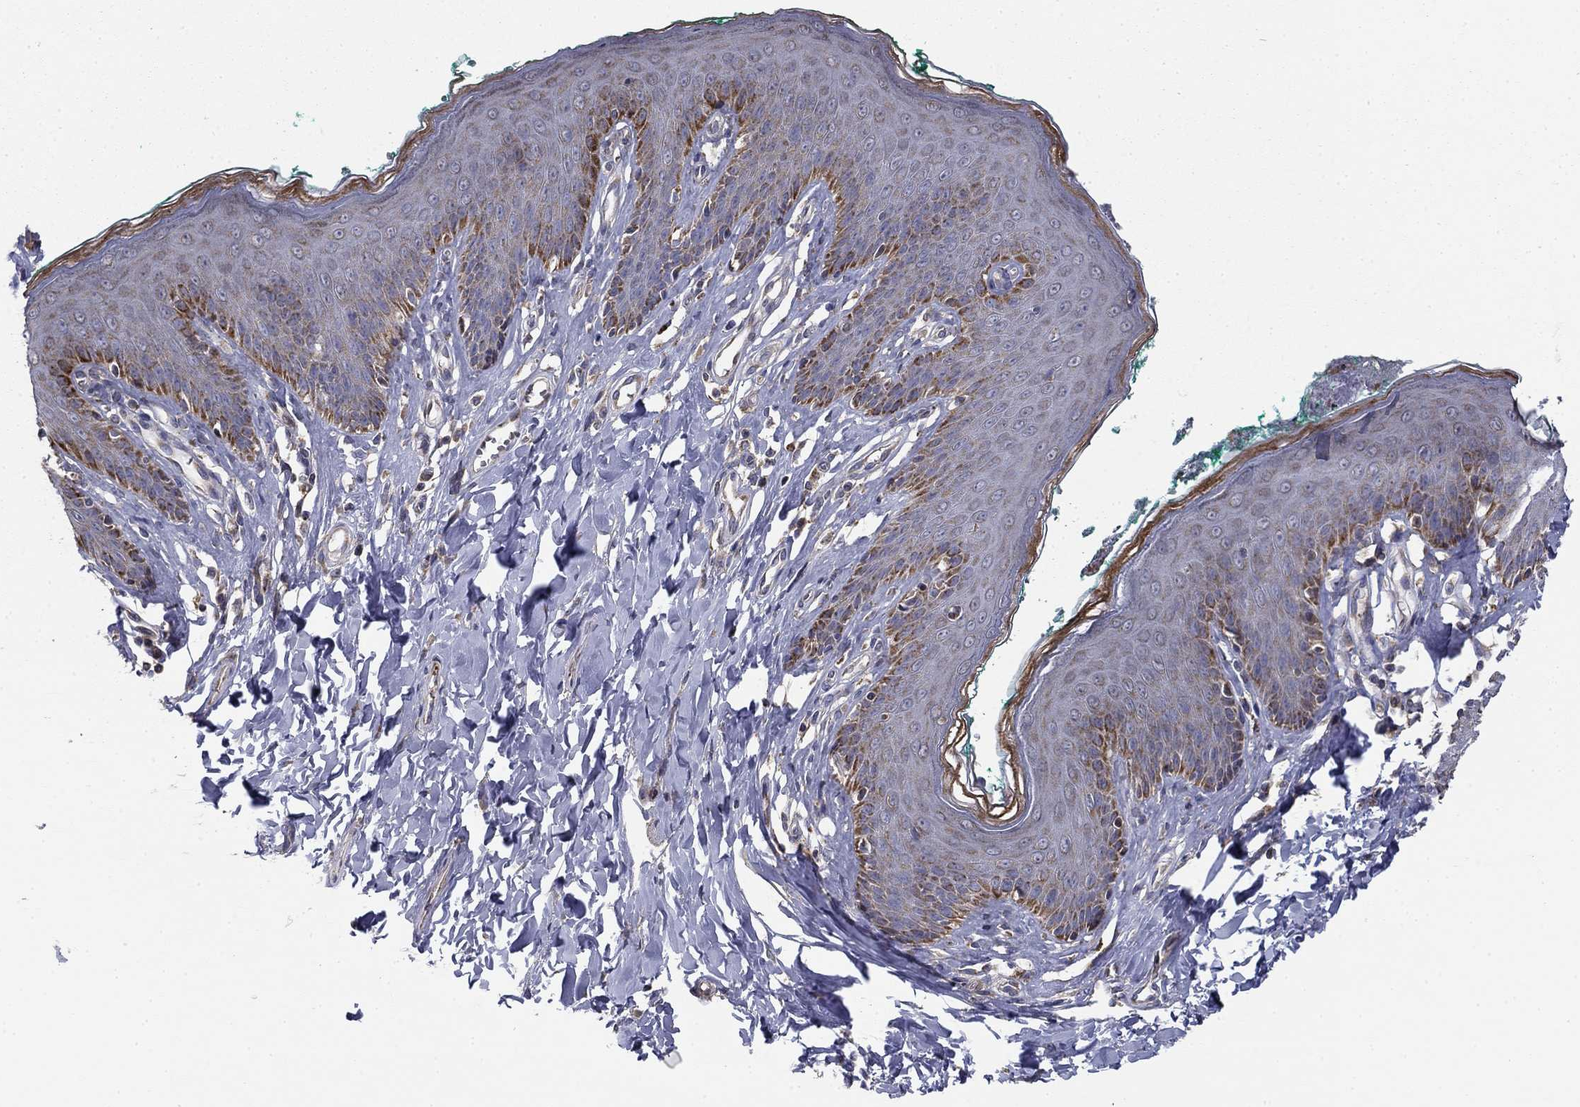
{"staining": {"intensity": "moderate", "quantity": "<25%", "location": "cytoplasmic/membranous"}, "tissue": "skin", "cell_type": "Epidermal cells", "image_type": "normal", "snomed": [{"axis": "morphology", "description": "Normal tissue, NOS"}, {"axis": "topography", "description": "Vulva"}], "caption": "Immunohistochemistry micrograph of unremarkable skin: skin stained using immunohistochemistry displays low levels of moderate protein expression localized specifically in the cytoplasmic/membranous of epidermal cells, appearing as a cytoplasmic/membranous brown color.", "gene": "MMAA", "patient": {"sex": "female", "age": 66}}